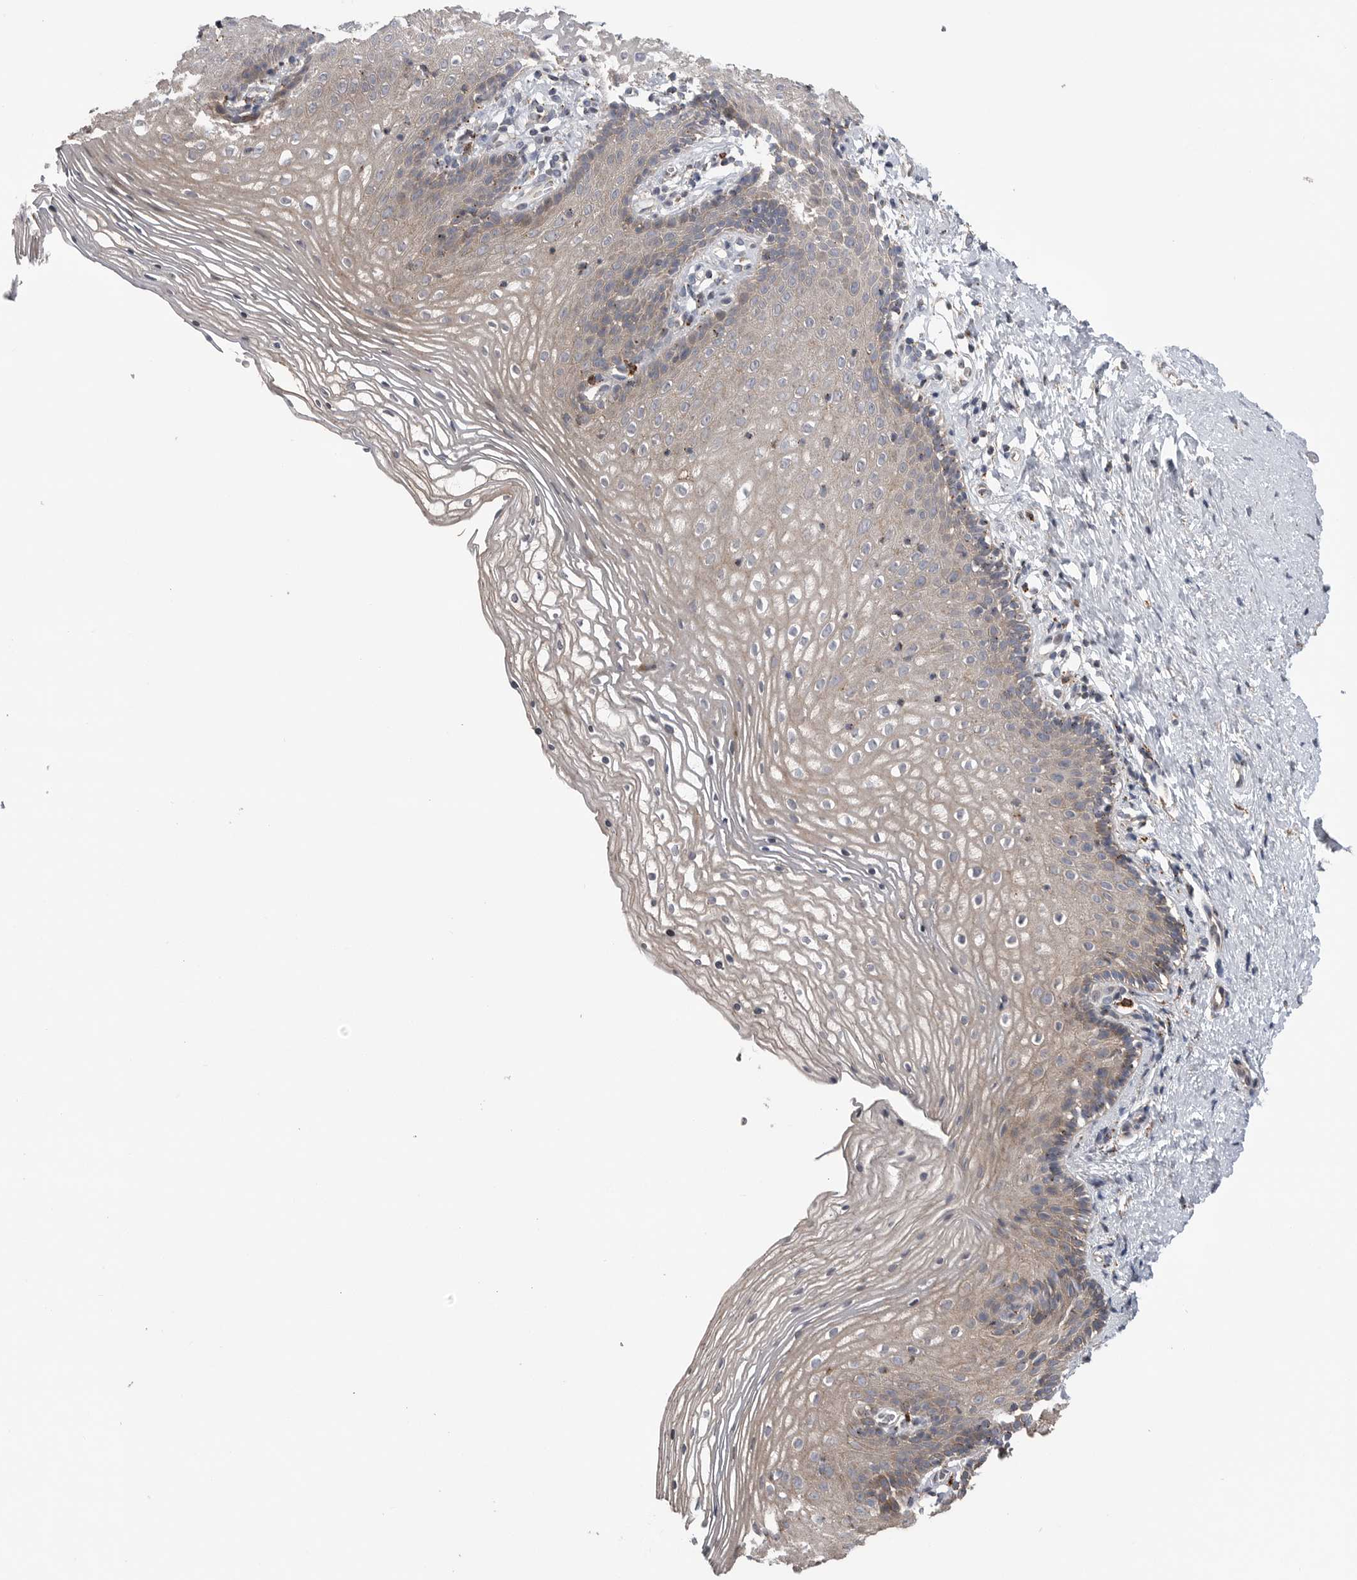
{"staining": {"intensity": "moderate", "quantity": ">75%", "location": "cytoplasmic/membranous"}, "tissue": "vagina", "cell_type": "Squamous epithelial cells", "image_type": "normal", "snomed": [{"axis": "morphology", "description": "Normal tissue, NOS"}, {"axis": "topography", "description": "Vagina"}], "caption": "Brown immunohistochemical staining in unremarkable vagina displays moderate cytoplasmic/membranous staining in approximately >75% of squamous epithelial cells.", "gene": "GALNS", "patient": {"sex": "female", "age": 32}}